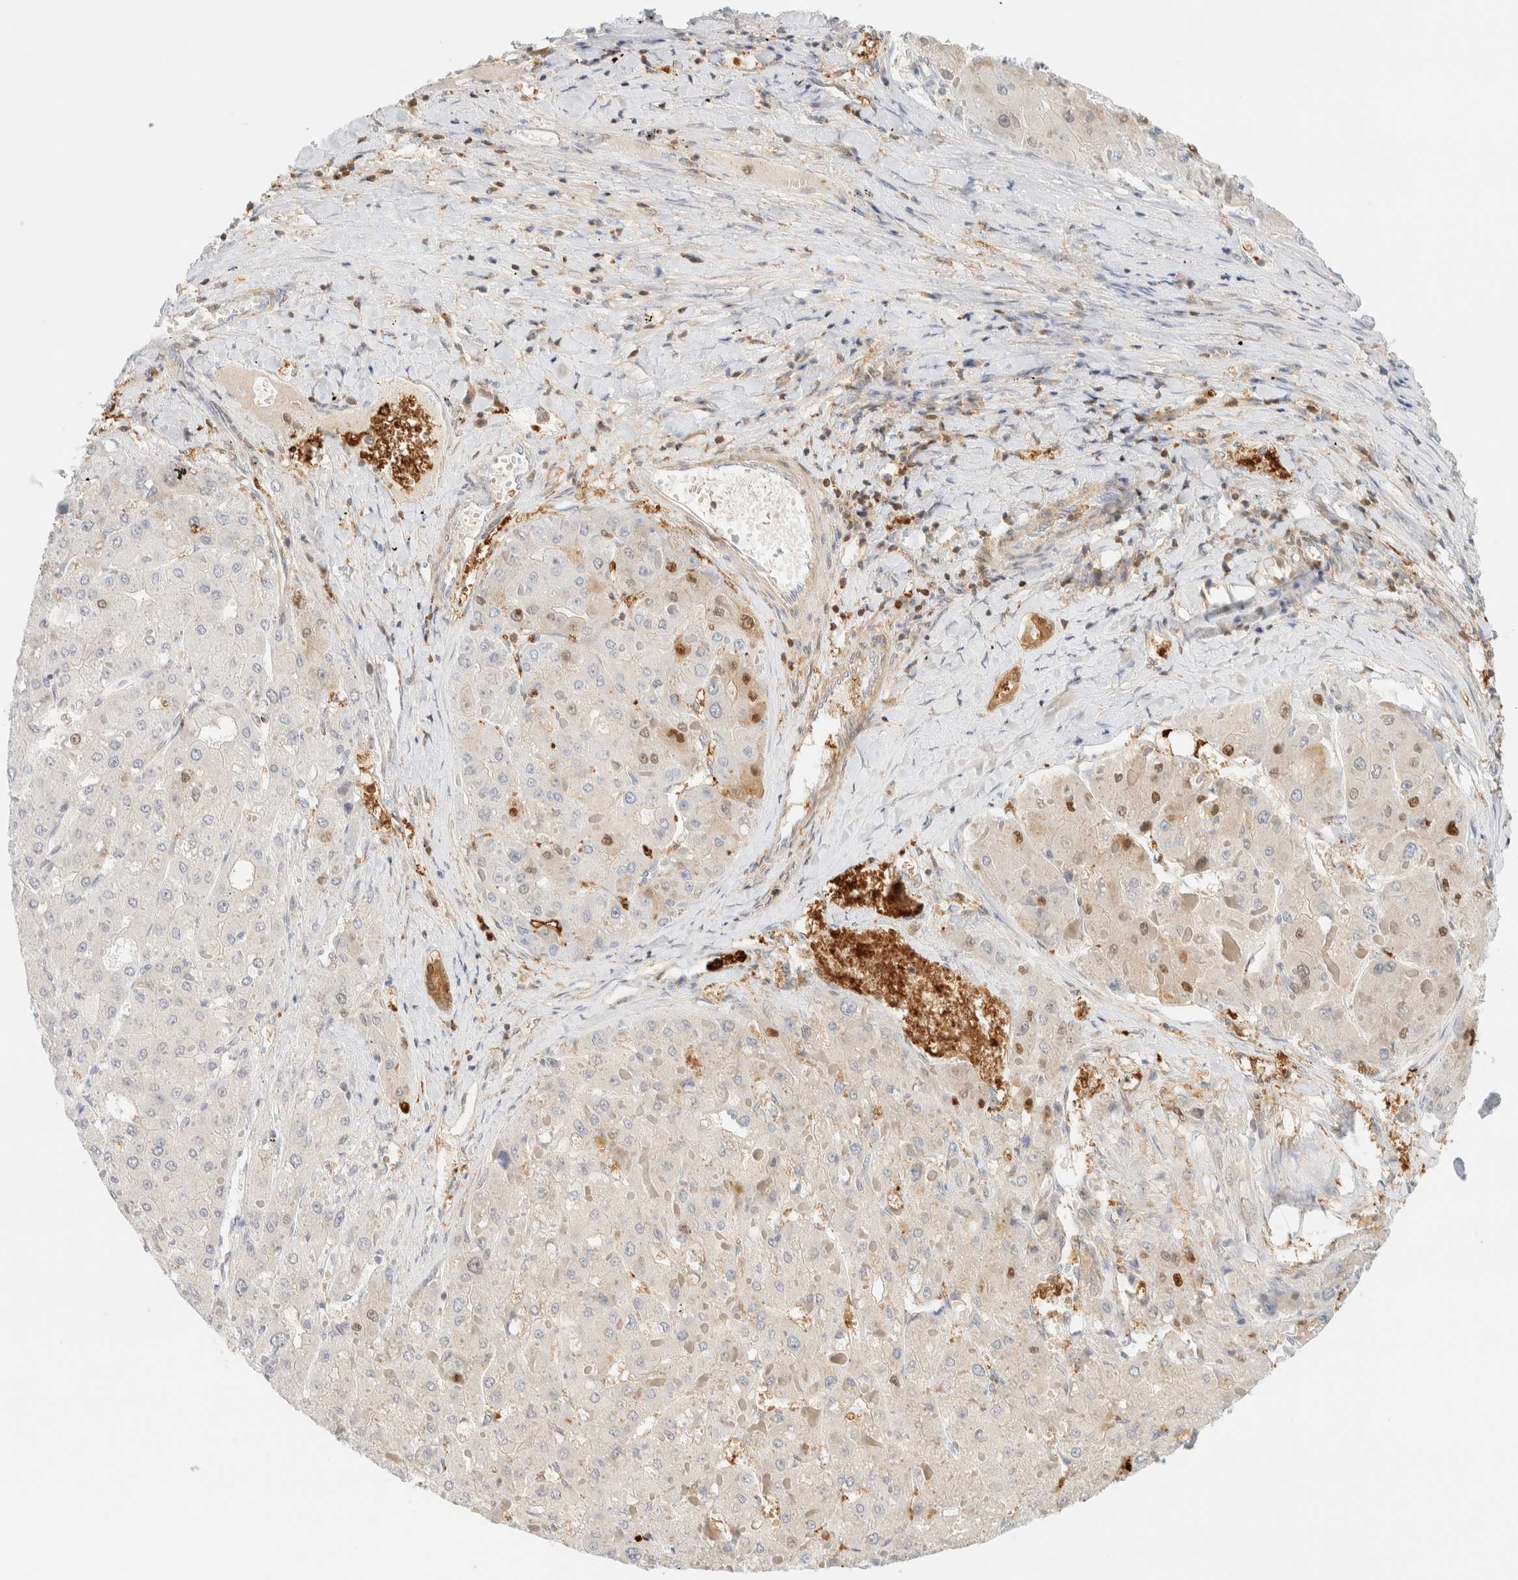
{"staining": {"intensity": "moderate", "quantity": "<25%", "location": "nuclear"}, "tissue": "liver cancer", "cell_type": "Tumor cells", "image_type": "cancer", "snomed": [{"axis": "morphology", "description": "Carcinoma, Hepatocellular, NOS"}, {"axis": "topography", "description": "Liver"}], "caption": "A brown stain highlights moderate nuclear staining of a protein in liver cancer tumor cells.", "gene": "ZBTB37", "patient": {"sex": "female", "age": 73}}